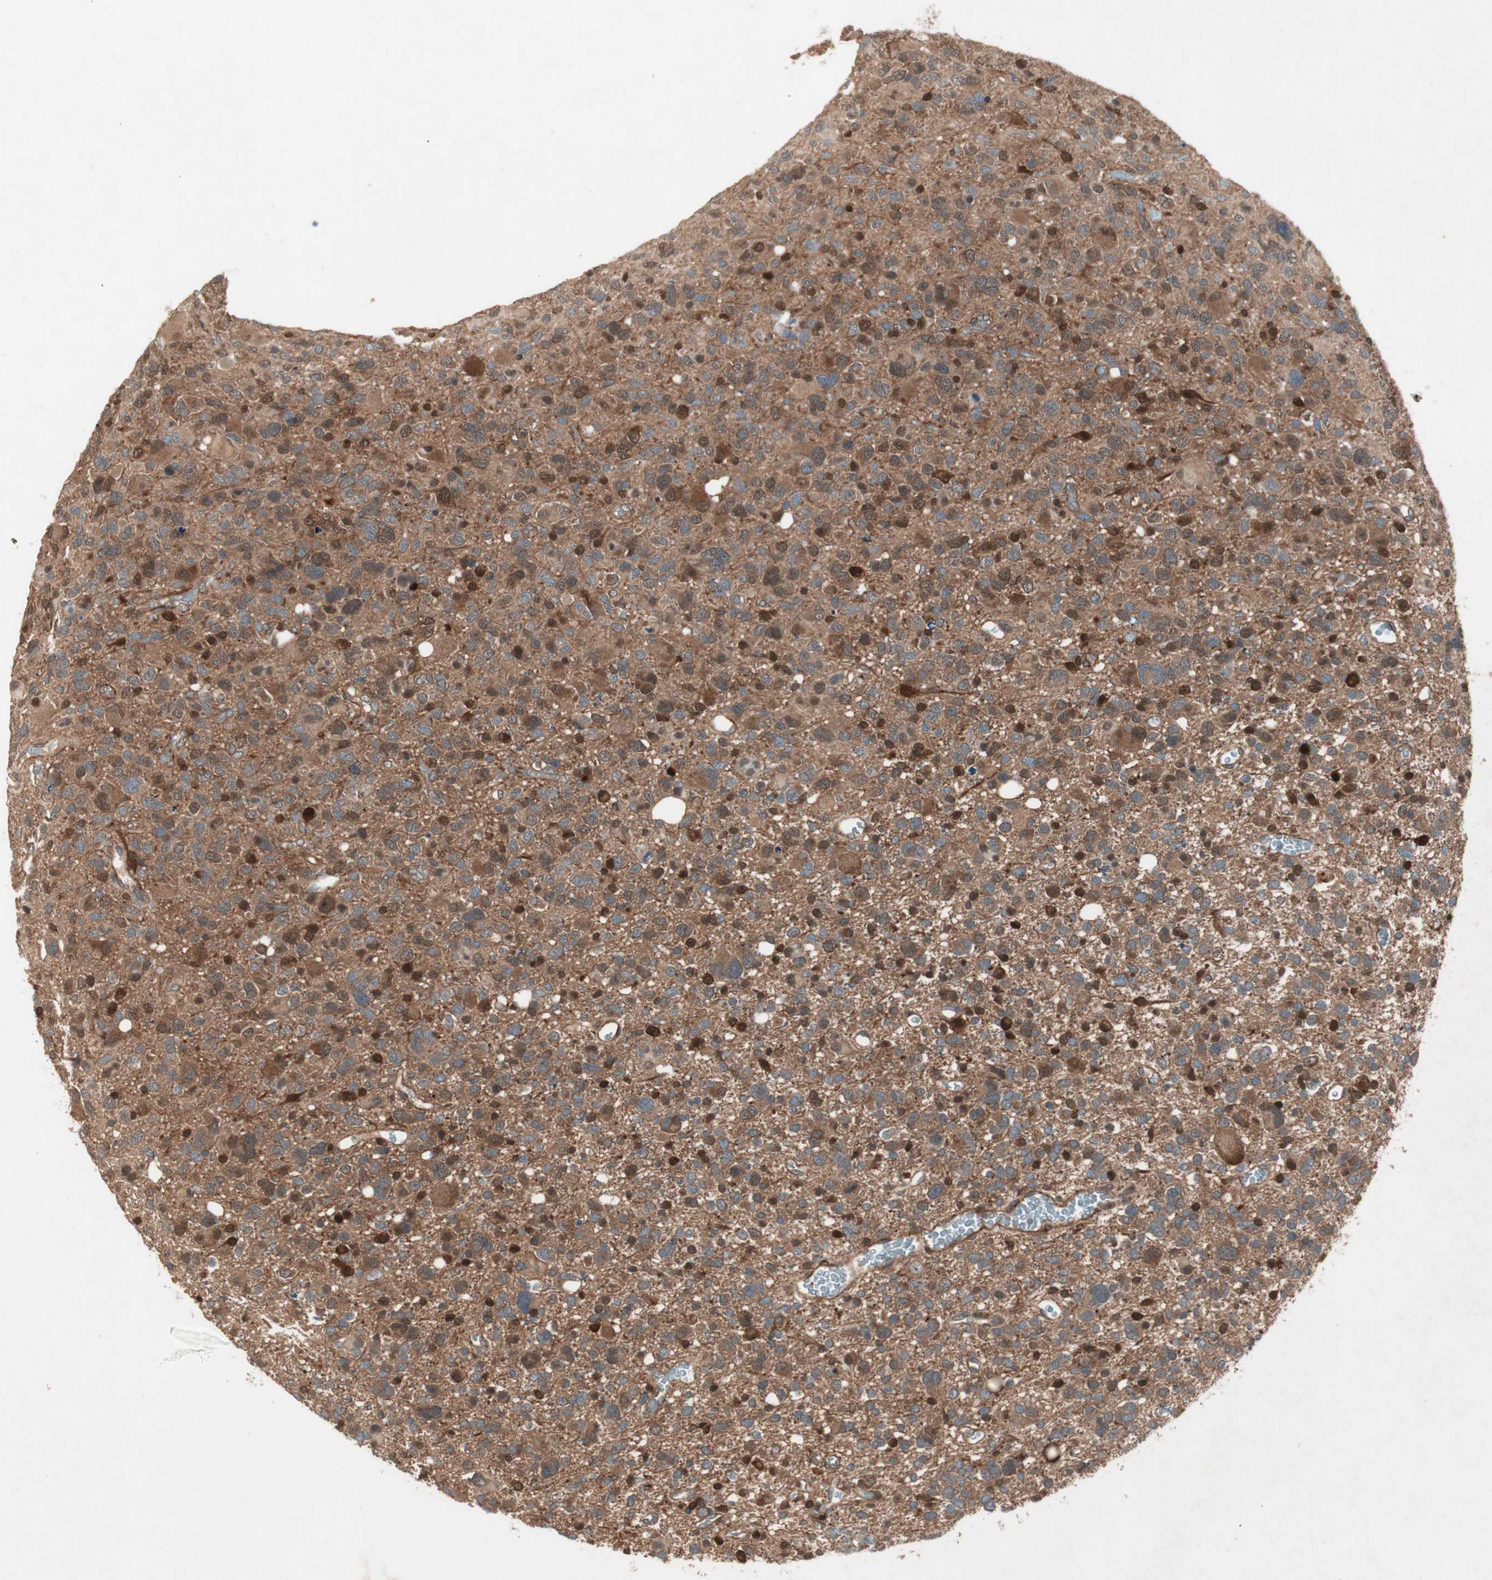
{"staining": {"intensity": "moderate", "quantity": ">75%", "location": "cytoplasmic/membranous"}, "tissue": "glioma", "cell_type": "Tumor cells", "image_type": "cancer", "snomed": [{"axis": "morphology", "description": "Glioma, malignant, High grade"}, {"axis": "topography", "description": "Brain"}], "caption": "Protein expression analysis of high-grade glioma (malignant) shows moderate cytoplasmic/membranous expression in approximately >75% of tumor cells.", "gene": "SDSL", "patient": {"sex": "male", "age": 48}}